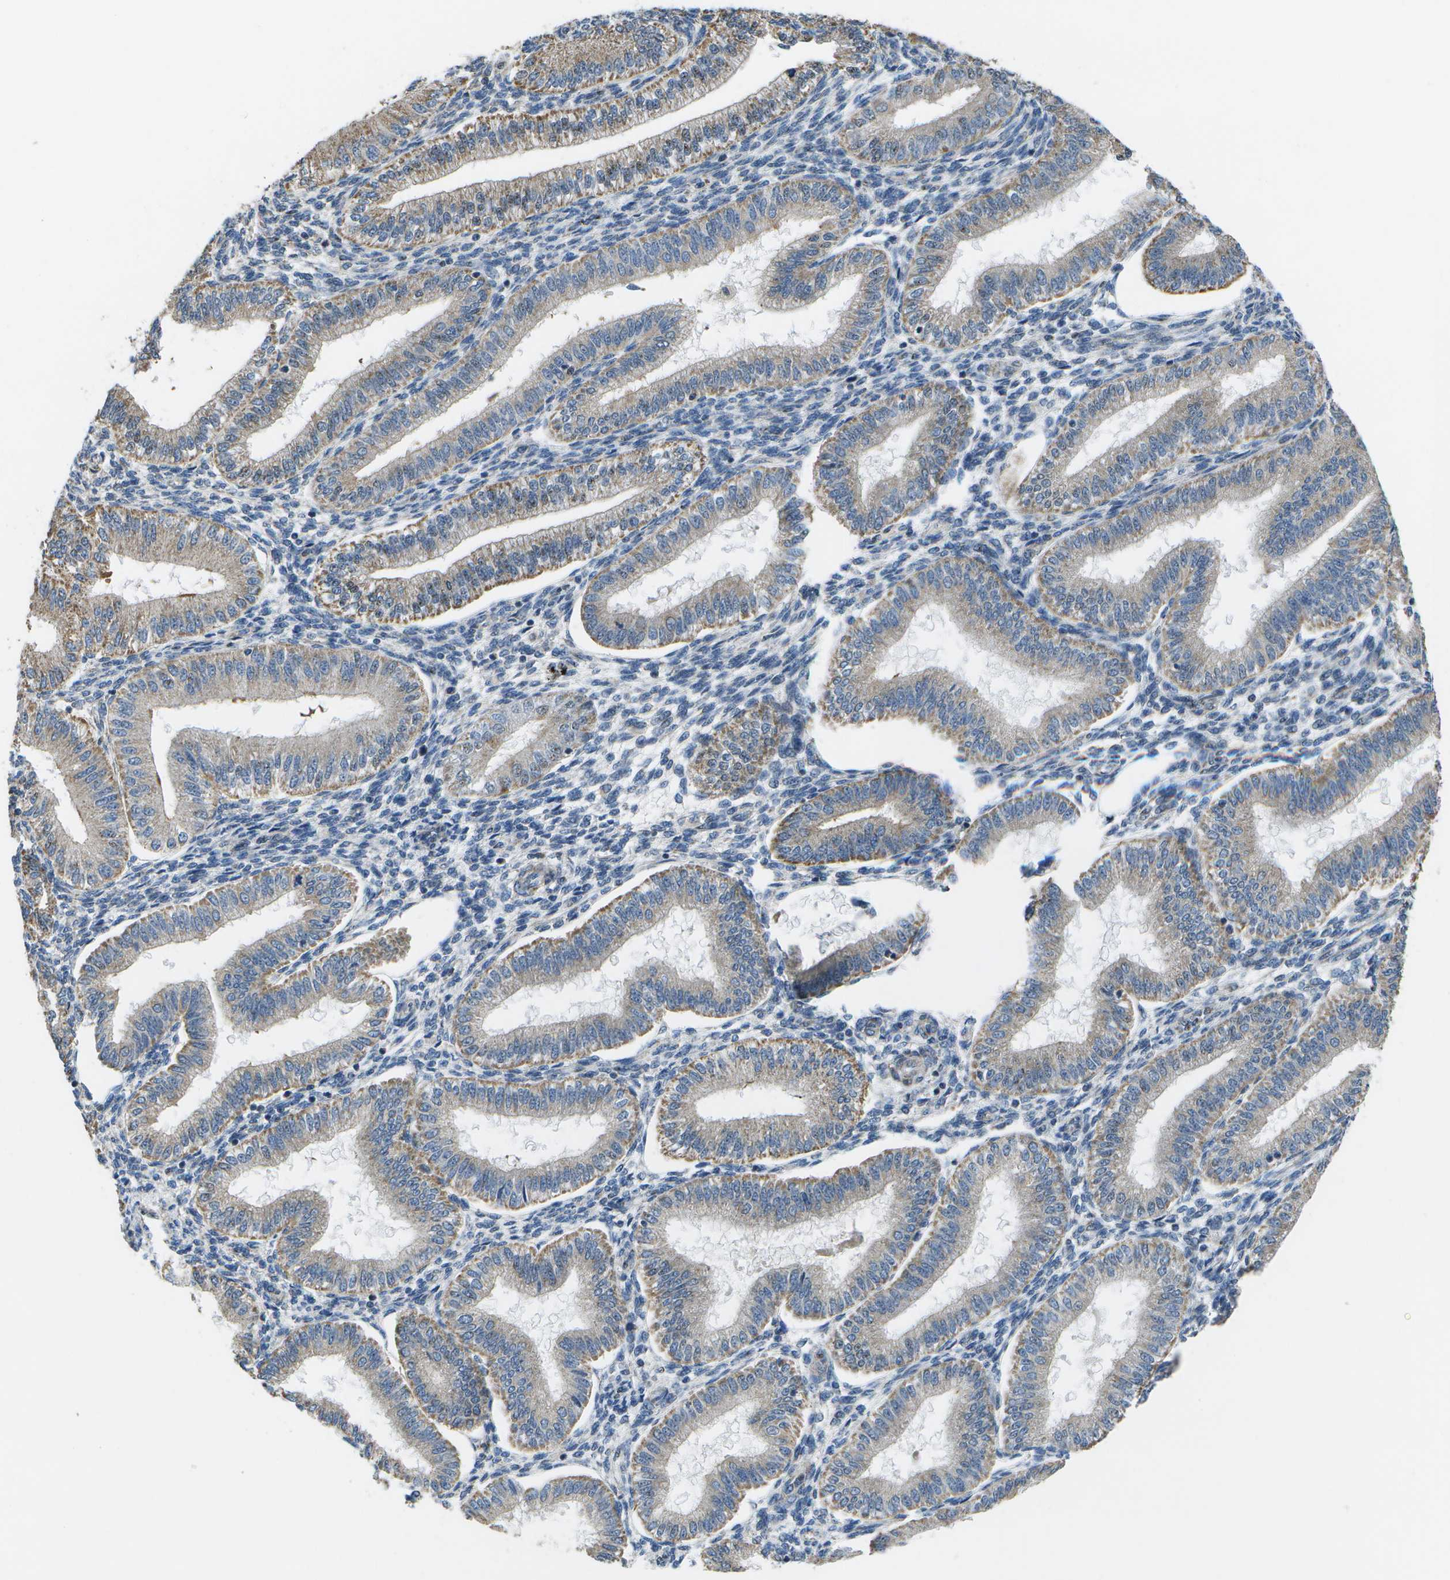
{"staining": {"intensity": "negative", "quantity": "none", "location": "none"}, "tissue": "endometrium", "cell_type": "Cells in endometrial stroma", "image_type": "normal", "snomed": [{"axis": "morphology", "description": "Normal tissue, NOS"}, {"axis": "topography", "description": "Endometrium"}], "caption": "Cells in endometrial stroma are negative for protein expression in unremarkable human endometrium. The staining is performed using DAB brown chromogen with nuclei counter-stained in using hematoxylin.", "gene": "GALNT15", "patient": {"sex": "female", "age": 39}}